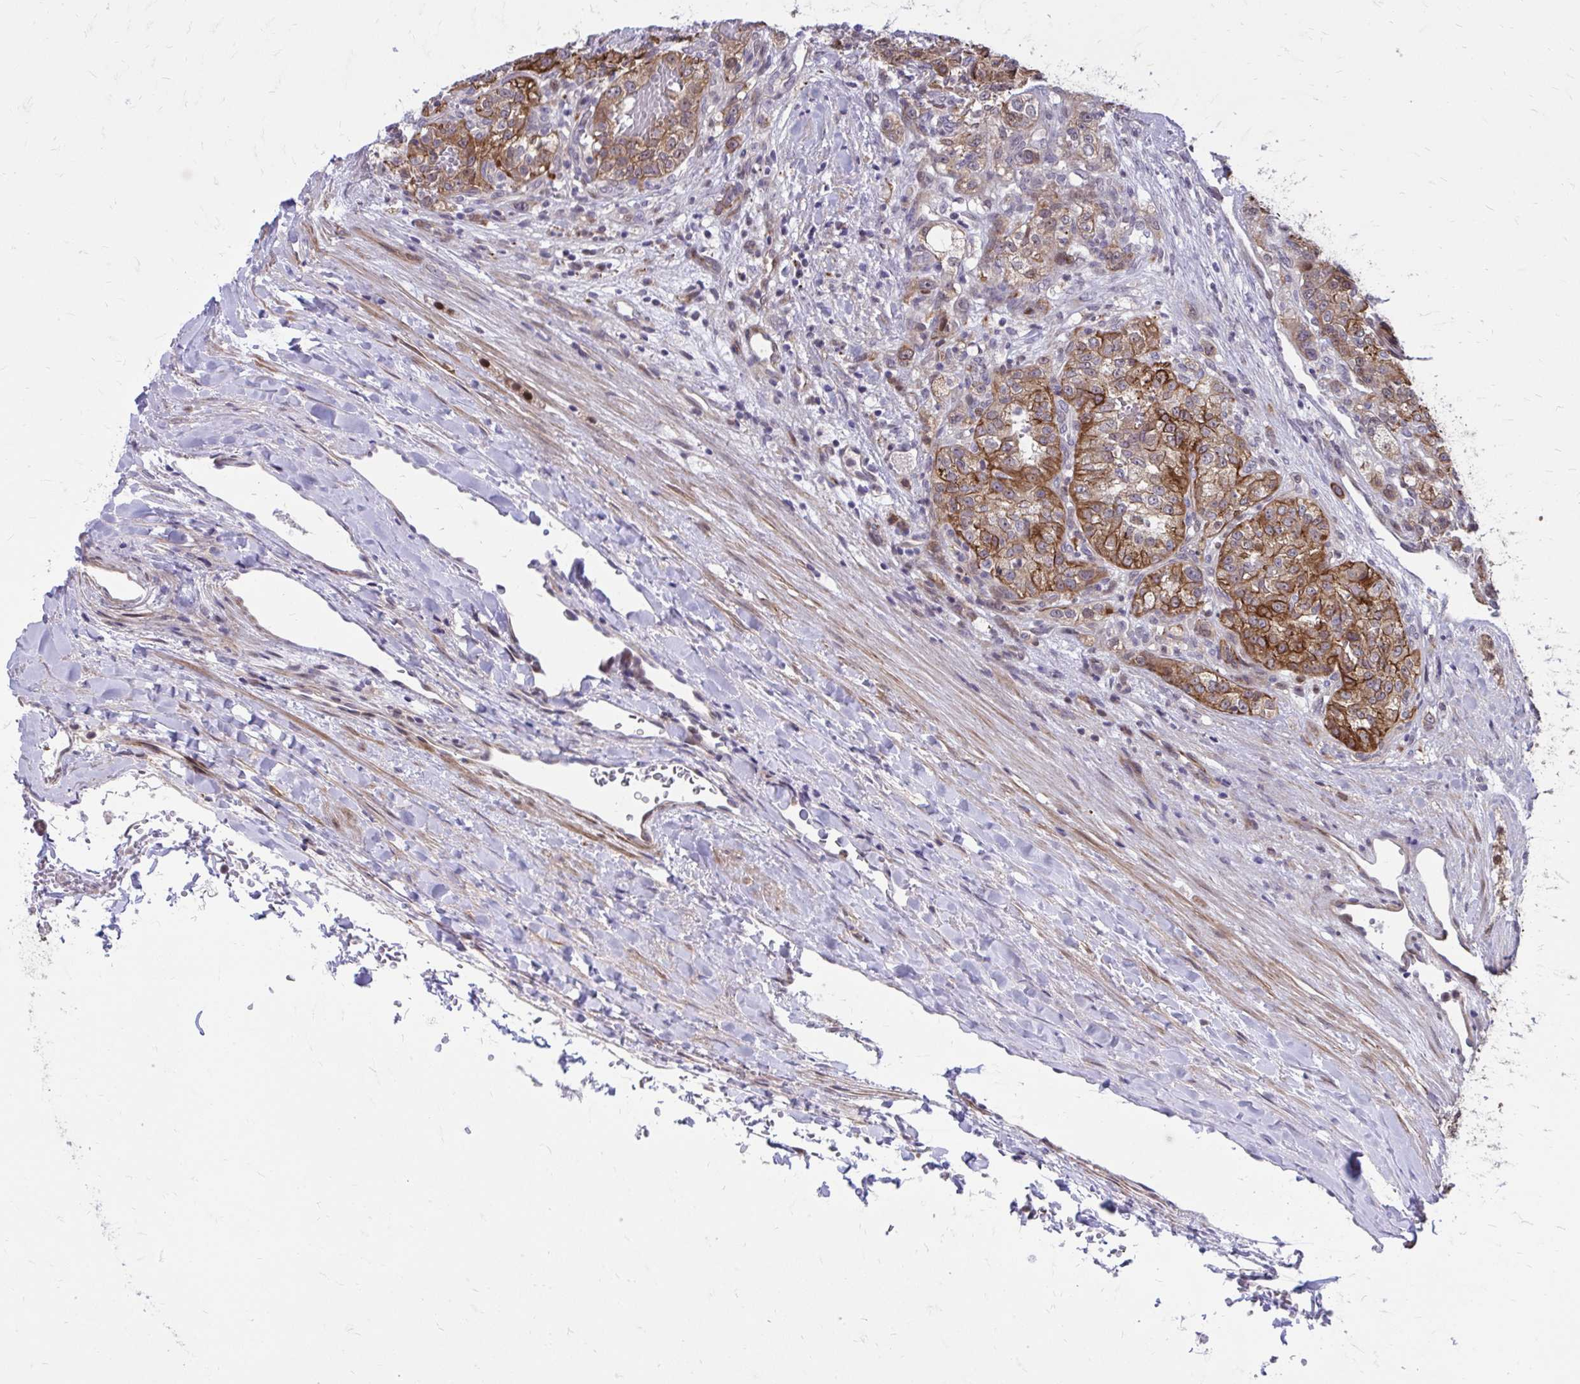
{"staining": {"intensity": "moderate", "quantity": ">75%", "location": "cytoplasmic/membranous,nuclear"}, "tissue": "renal cancer", "cell_type": "Tumor cells", "image_type": "cancer", "snomed": [{"axis": "morphology", "description": "Adenocarcinoma, NOS"}, {"axis": "topography", "description": "Kidney"}], "caption": "A photomicrograph of human renal adenocarcinoma stained for a protein demonstrates moderate cytoplasmic/membranous and nuclear brown staining in tumor cells.", "gene": "ANKRD30B", "patient": {"sex": "female", "age": 63}}